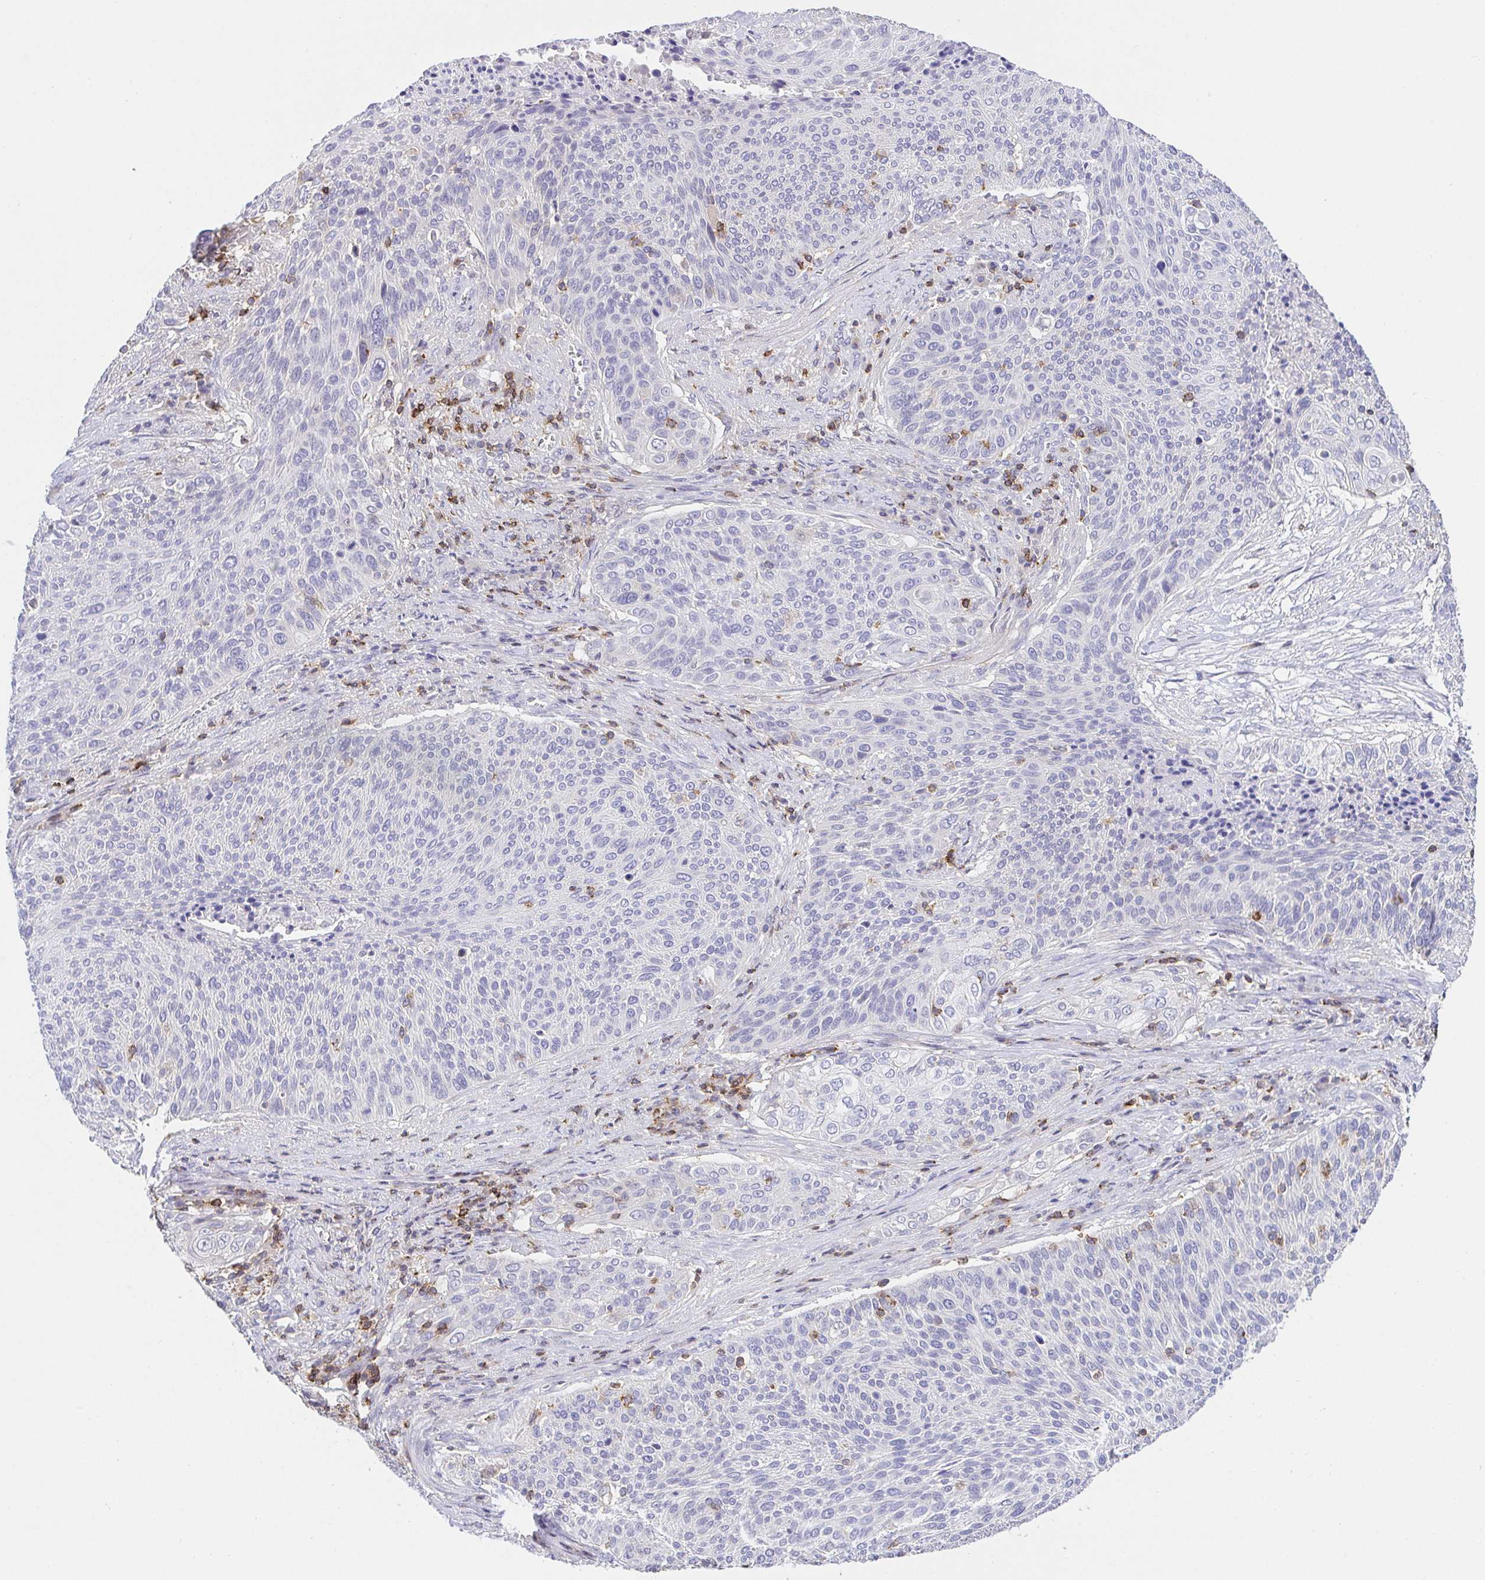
{"staining": {"intensity": "negative", "quantity": "none", "location": "none"}, "tissue": "cervical cancer", "cell_type": "Tumor cells", "image_type": "cancer", "snomed": [{"axis": "morphology", "description": "Squamous cell carcinoma, NOS"}, {"axis": "topography", "description": "Cervix"}], "caption": "This photomicrograph is of squamous cell carcinoma (cervical) stained with IHC to label a protein in brown with the nuclei are counter-stained blue. There is no expression in tumor cells.", "gene": "SKAP1", "patient": {"sex": "female", "age": 31}}